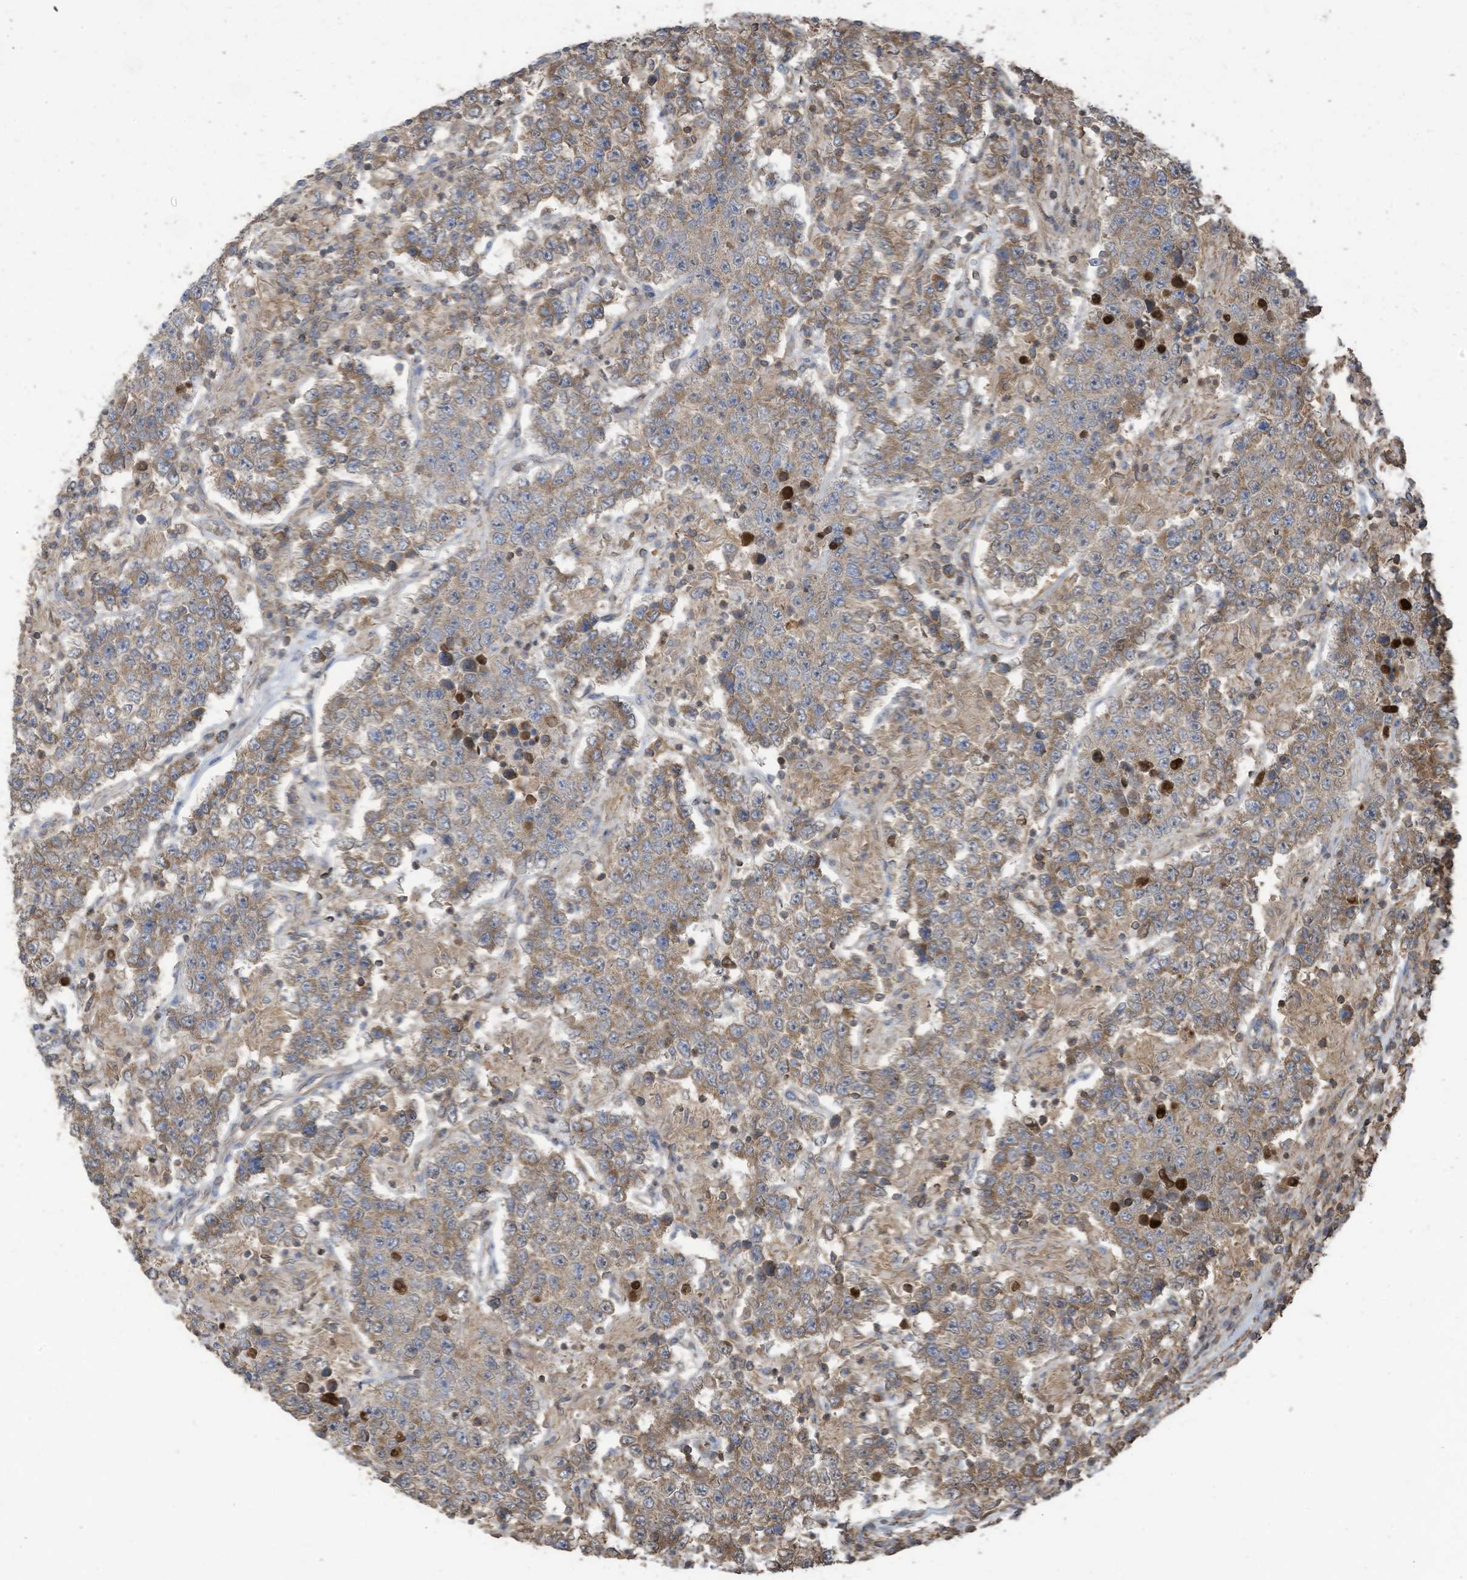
{"staining": {"intensity": "moderate", "quantity": ">75%", "location": "cytoplasmic/membranous"}, "tissue": "testis cancer", "cell_type": "Tumor cells", "image_type": "cancer", "snomed": [{"axis": "morphology", "description": "Normal tissue, NOS"}, {"axis": "morphology", "description": "Urothelial carcinoma, High grade"}, {"axis": "morphology", "description": "Seminoma, NOS"}, {"axis": "morphology", "description": "Carcinoma, Embryonal, NOS"}, {"axis": "topography", "description": "Urinary bladder"}, {"axis": "topography", "description": "Testis"}], "caption": "Protein analysis of testis cancer tissue shows moderate cytoplasmic/membranous staining in about >75% of tumor cells.", "gene": "COX10", "patient": {"sex": "male", "age": 41}}